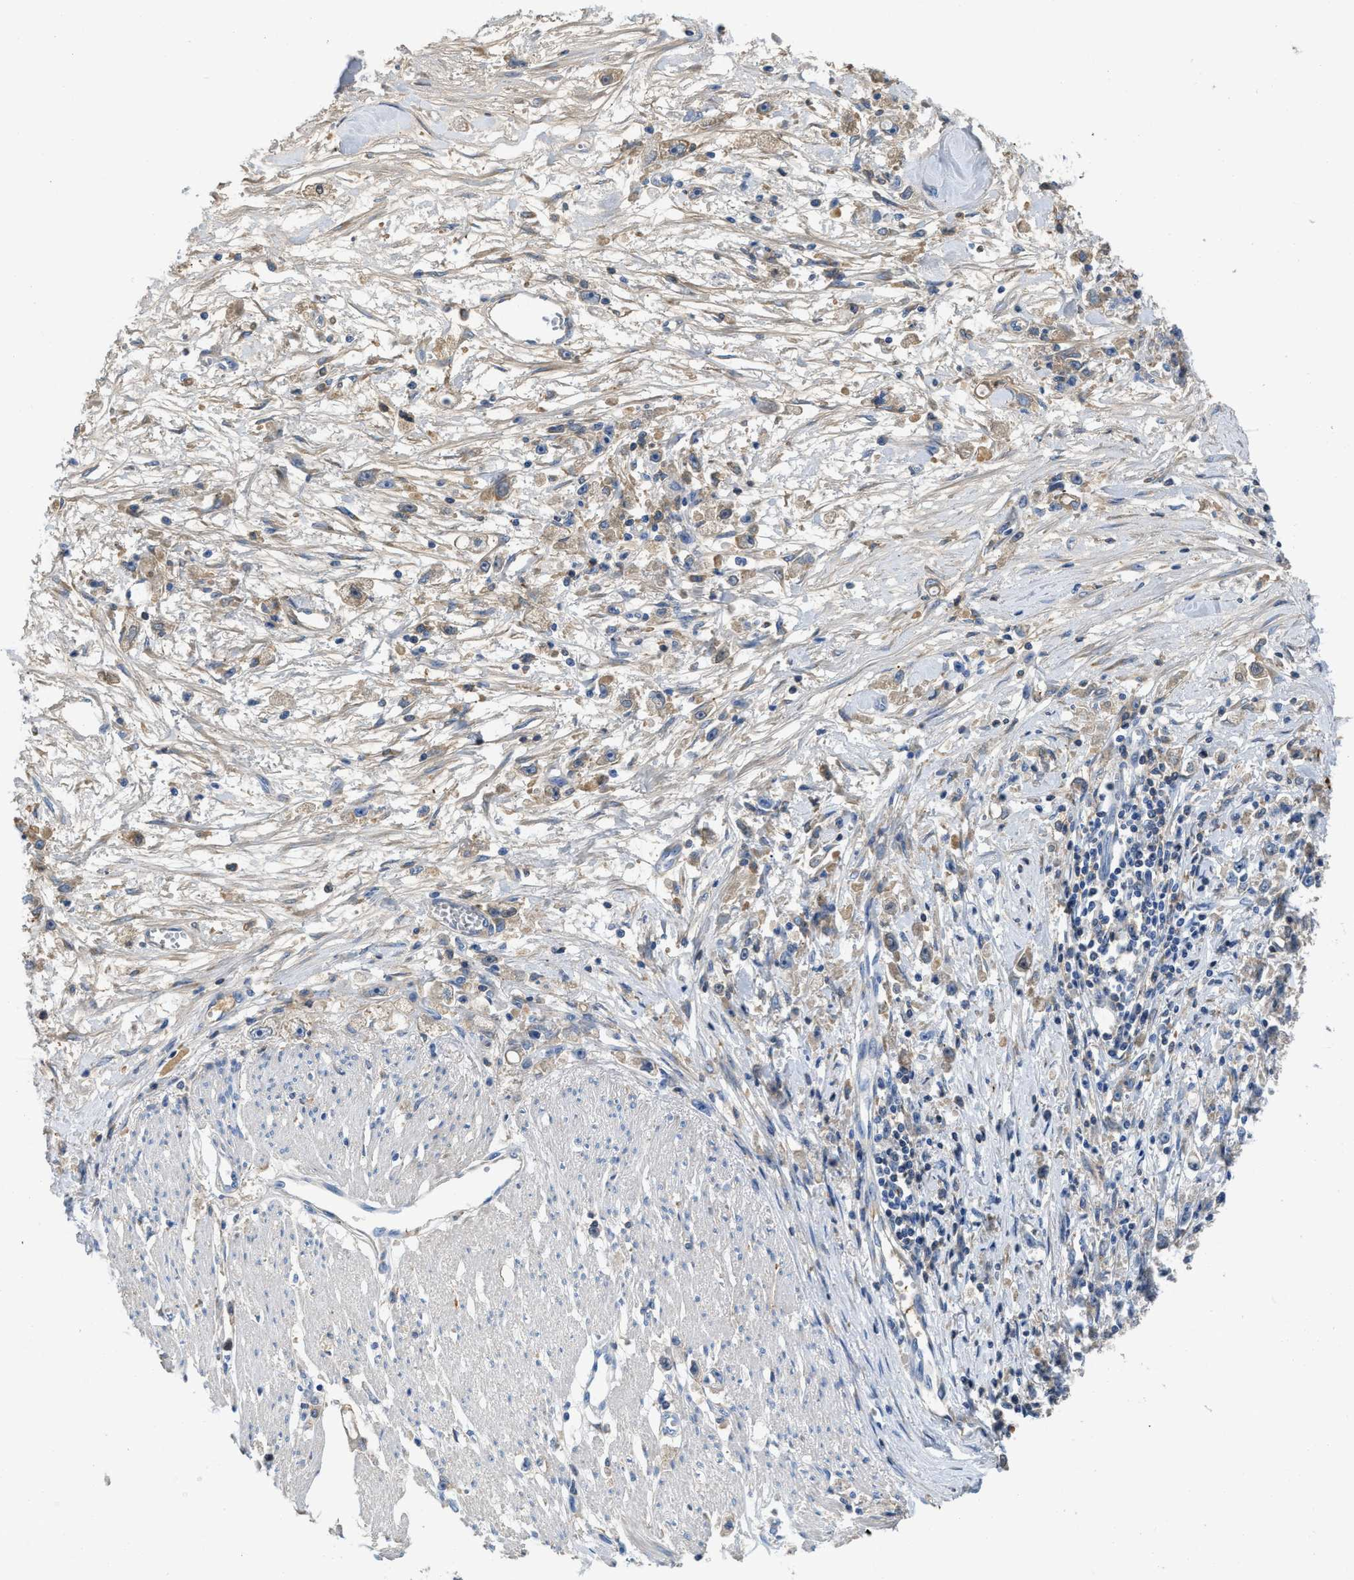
{"staining": {"intensity": "moderate", "quantity": ">75%", "location": "cytoplasmic/membranous"}, "tissue": "stomach cancer", "cell_type": "Tumor cells", "image_type": "cancer", "snomed": [{"axis": "morphology", "description": "Adenocarcinoma, NOS"}, {"axis": "topography", "description": "Stomach"}], "caption": "Immunohistochemical staining of human stomach cancer exhibits medium levels of moderate cytoplasmic/membranous protein positivity in approximately >75% of tumor cells. Ihc stains the protein in brown and the nuclei are stained blue.", "gene": "C1S", "patient": {"sex": "female", "age": 59}}